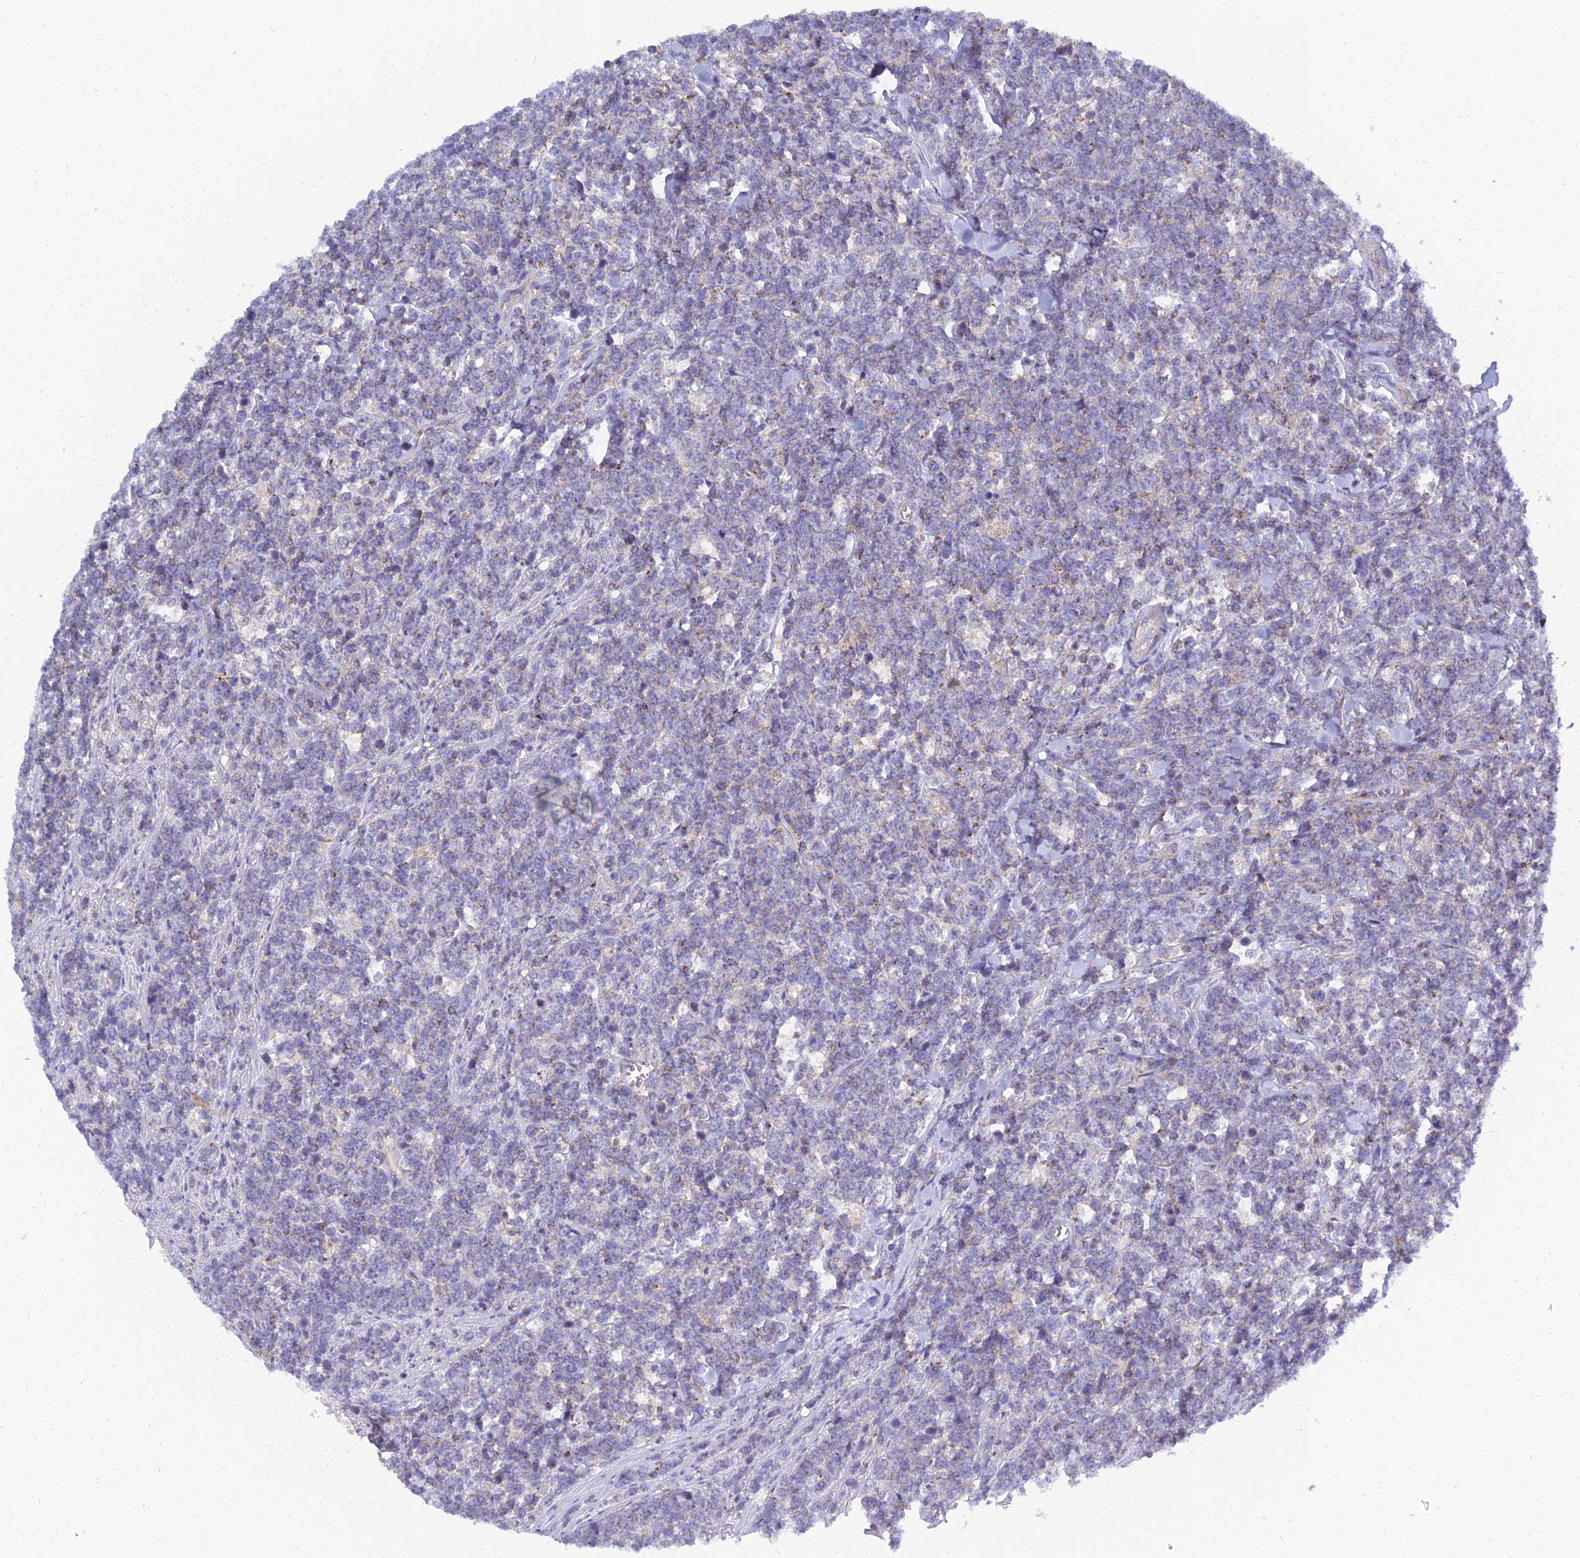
{"staining": {"intensity": "weak", "quantity": "<25%", "location": "cytoplasmic/membranous"}, "tissue": "lymphoma", "cell_type": "Tumor cells", "image_type": "cancer", "snomed": [{"axis": "morphology", "description": "Malignant lymphoma, non-Hodgkin's type, High grade"}, {"axis": "topography", "description": "Small intestine"}], "caption": "High magnification brightfield microscopy of malignant lymphoma, non-Hodgkin's type (high-grade) stained with DAB (brown) and counterstained with hematoxylin (blue): tumor cells show no significant positivity.", "gene": "NPY", "patient": {"sex": "male", "age": 8}}